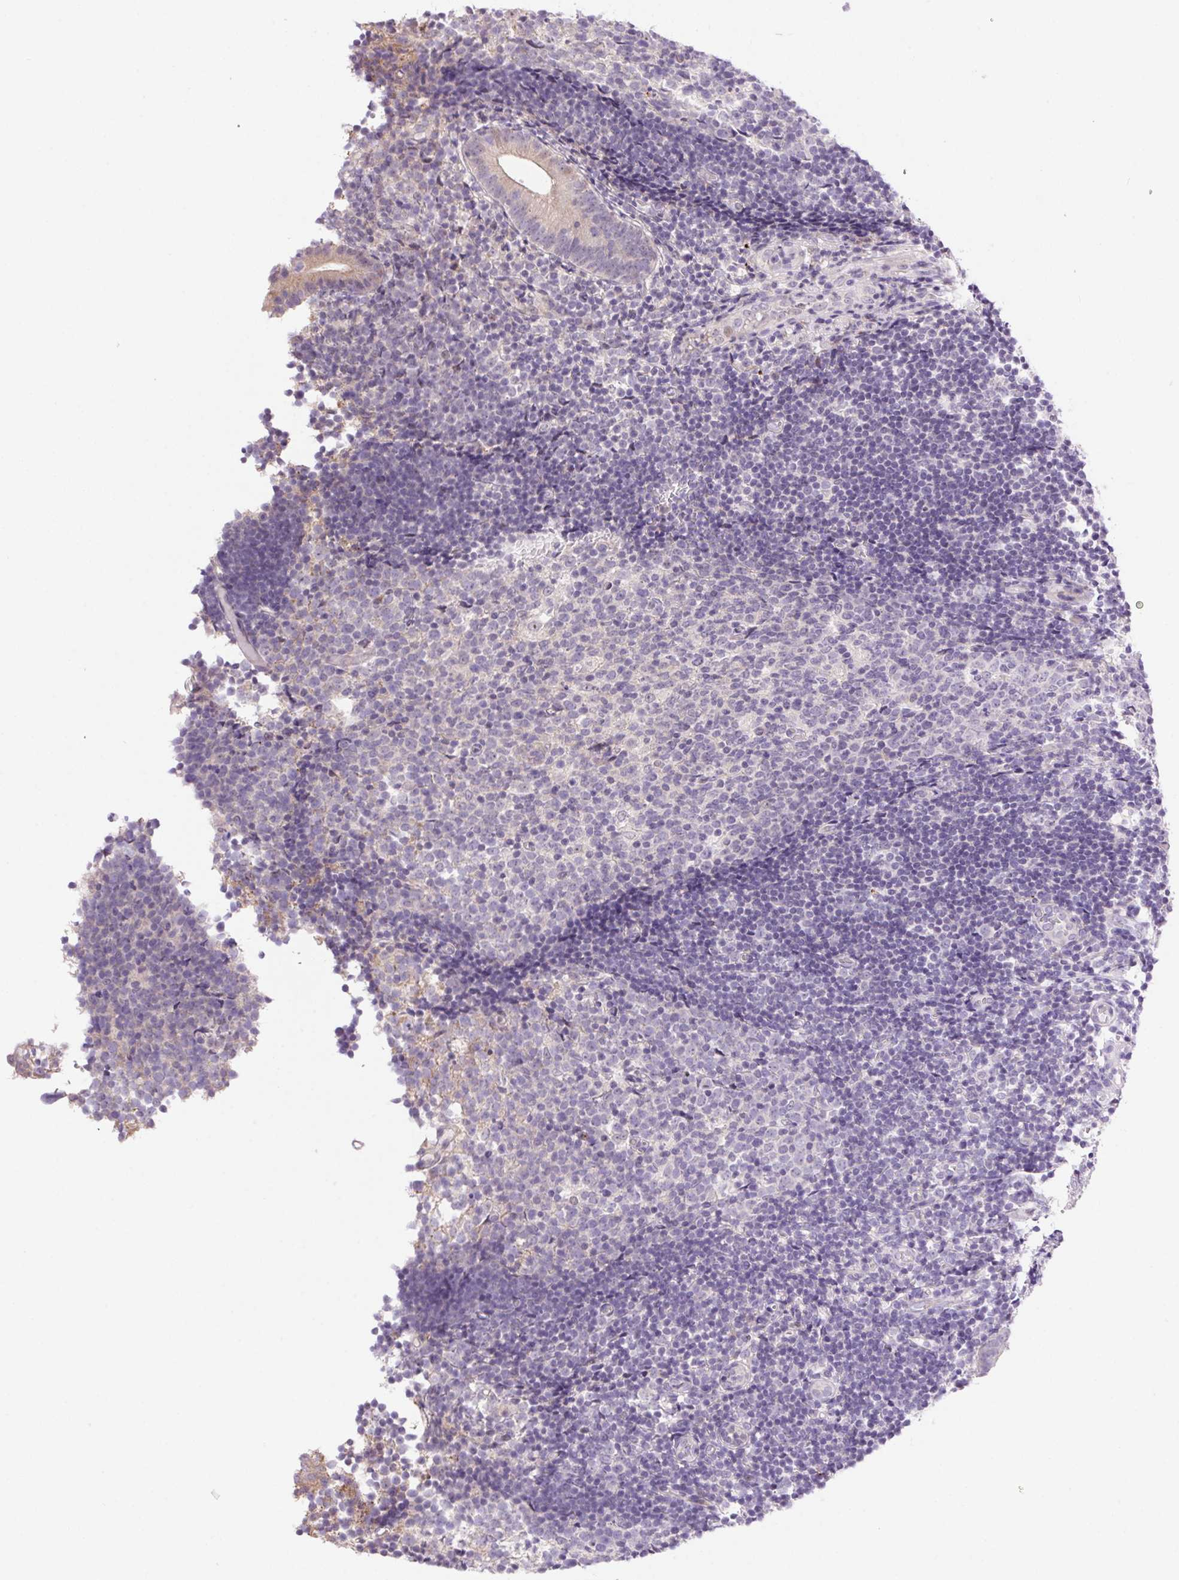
{"staining": {"intensity": "moderate", "quantity": "<25%", "location": "cytoplasmic/membranous"}, "tissue": "appendix", "cell_type": "Glandular cells", "image_type": "normal", "snomed": [{"axis": "morphology", "description": "Normal tissue, NOS"}, {"axis": "topography", "description": "Appendix"}], "caption": "Immunohistochemistry of normal human appendix shows low levels of moderate cytoplasmic/membranous expression in approximately <25% of glandular cells.", "gene": "LRRTM1", "patient": {"sex": "female", "age": 32}}